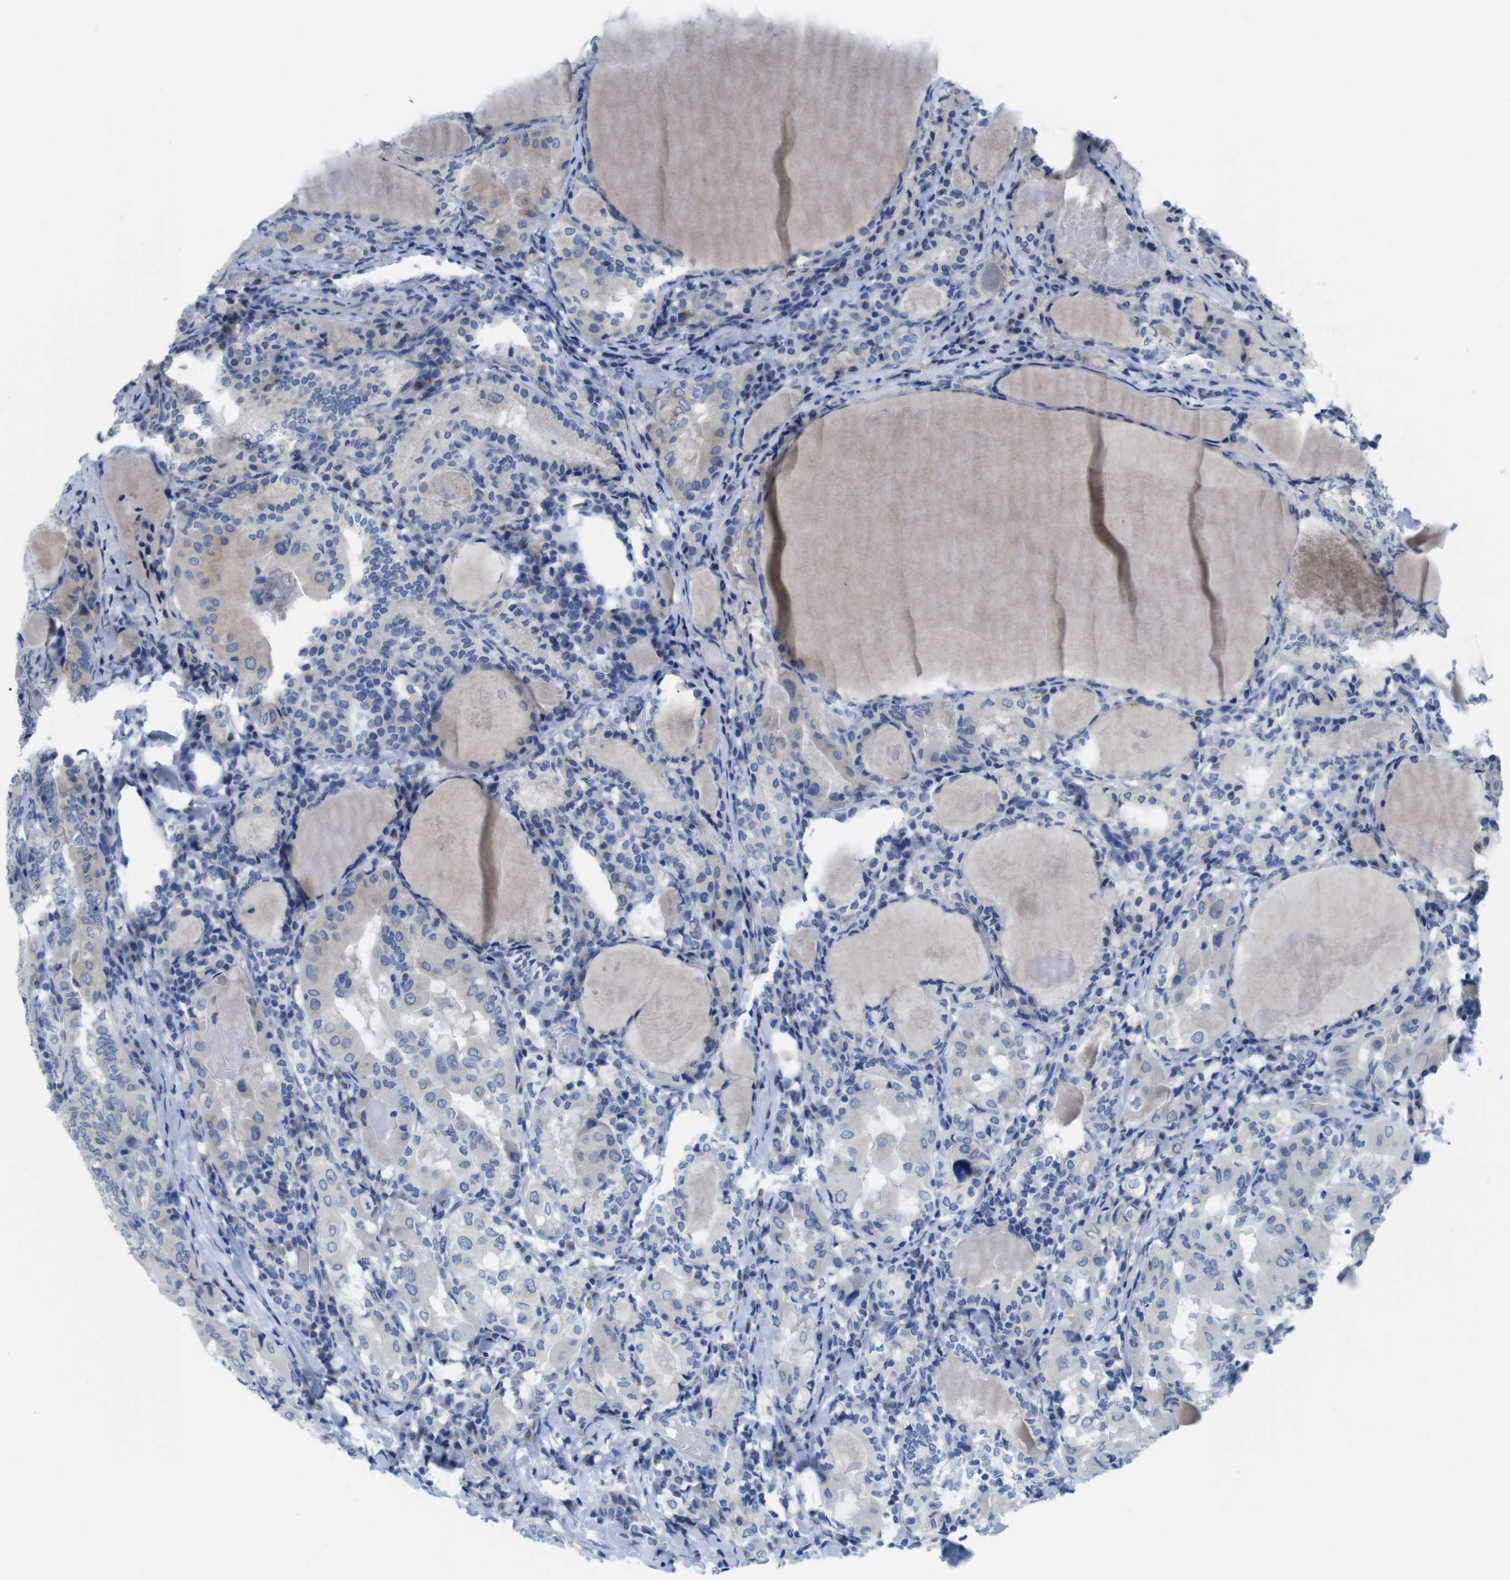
{"staining": {"intensity": "negative", "quantity": "none", "location": "none"}, "tissue": "thyroid cancer", "cell_type": "Tumor cells", "image_type": "cancer", "snomed": [{"axis": "morphology", "description": "Papillary adenocarcinoma, NOS"}, {"axis": "topography", "description": "Thyroid gland"}], "caption": "Tumor cells are negative for protein expression in human thyroid cancer (papillary adenocarcinoma).", "gene": "GOLGA2", "patient": {"sex": "female", "age": 42}}